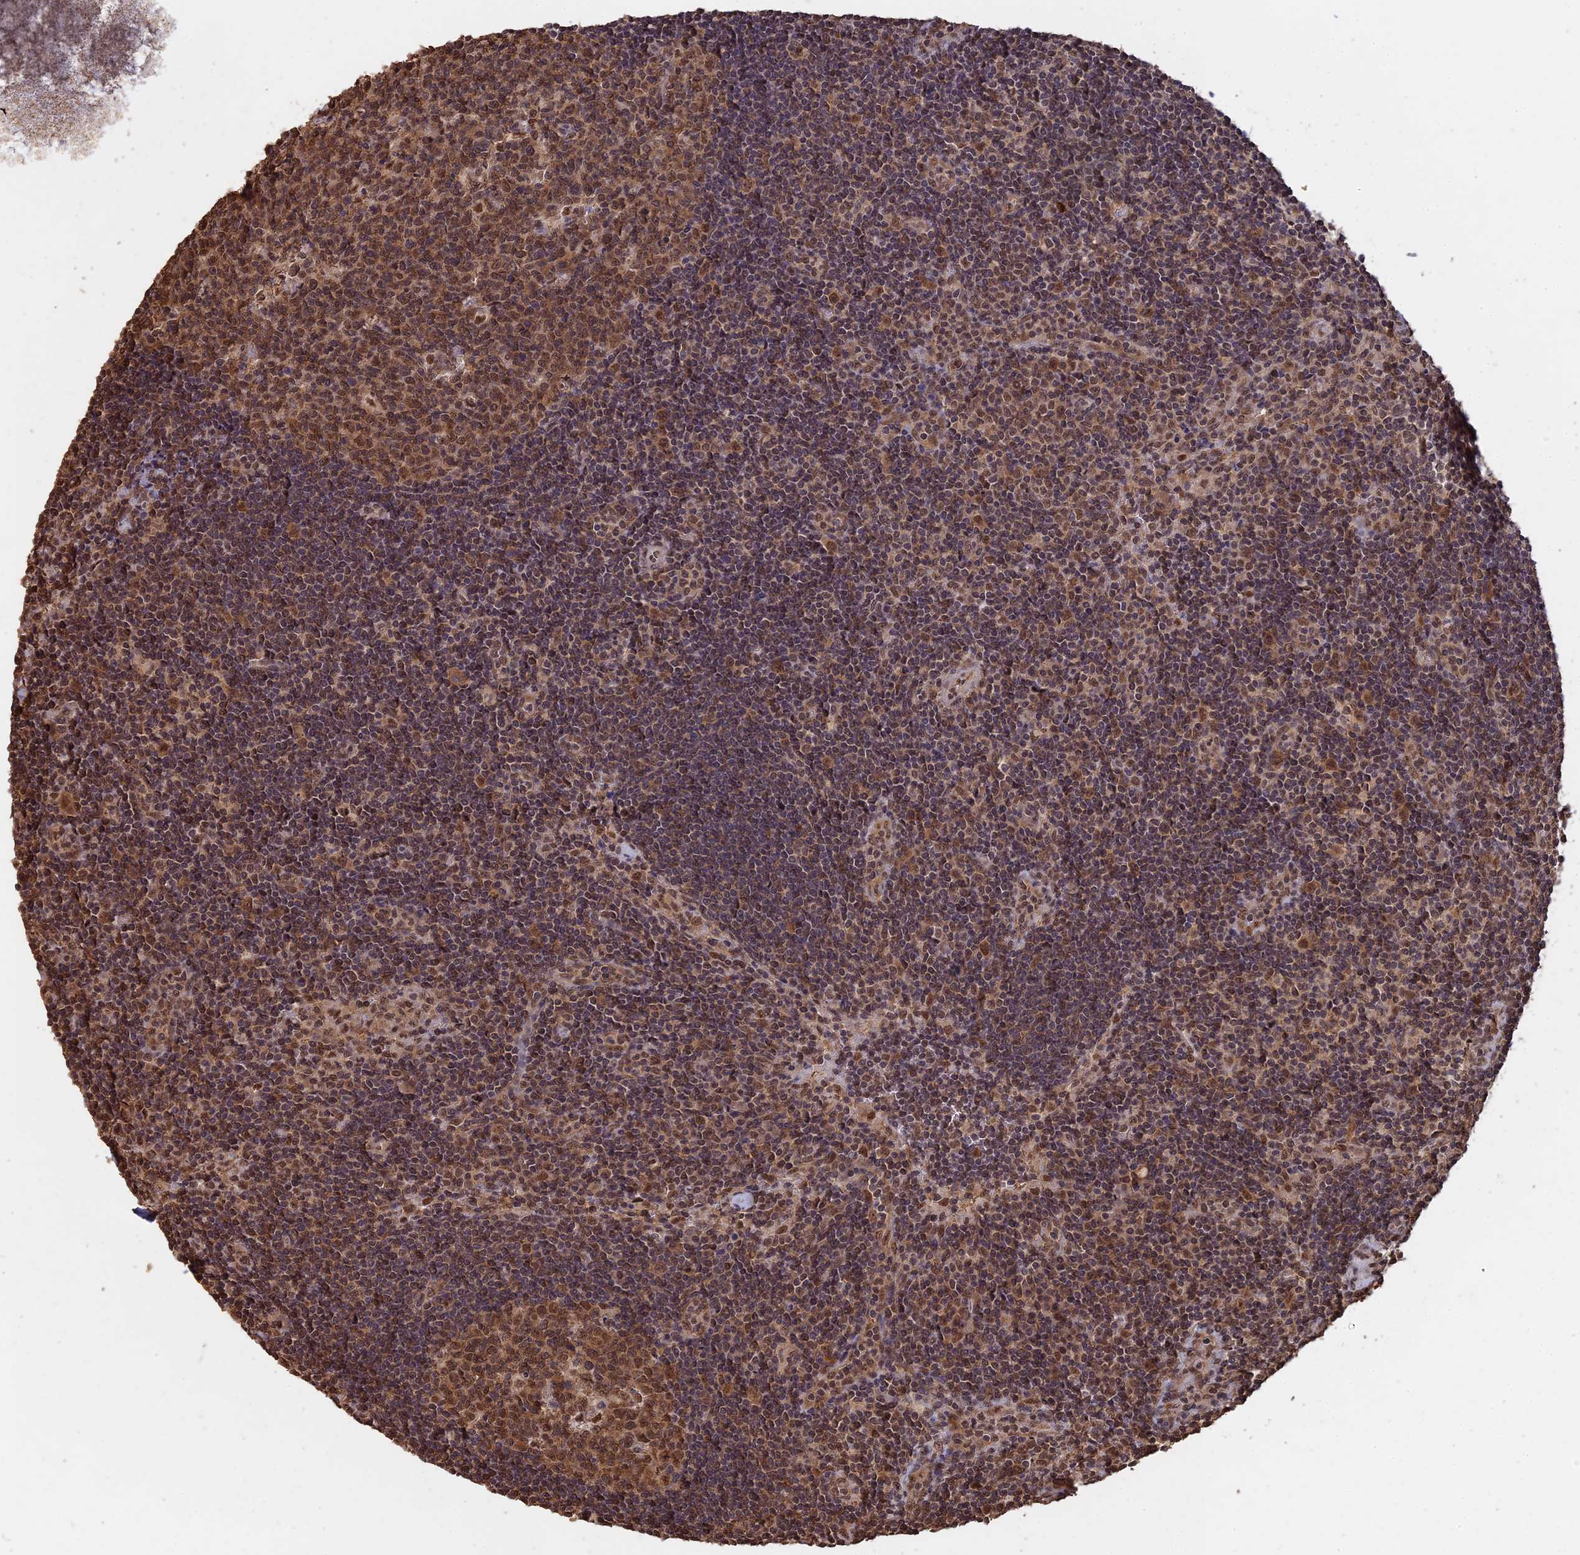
{"staining": {"intensity": "moderate", "quantity": ">75%", "location": "cytoplasmic/membranous,nuclear"}, "tissue": "lymph node", "cell_type": "Germinal center cells", "image_type": "normal", "snomed": [{"axis": "morphology", "description": "Normal tissue, NOS"}, {"axis": "topography", "description": "Lymph node"}], "caption": "Immunohistochemistry (IHC) of benign lymph node displays medium levels of moderate cytoplasmic/membranous,nuclear positivity in about >75% of germinal center cells.", "gene": "PSMC6", "patient": {"sex": "female", "age": 32}}